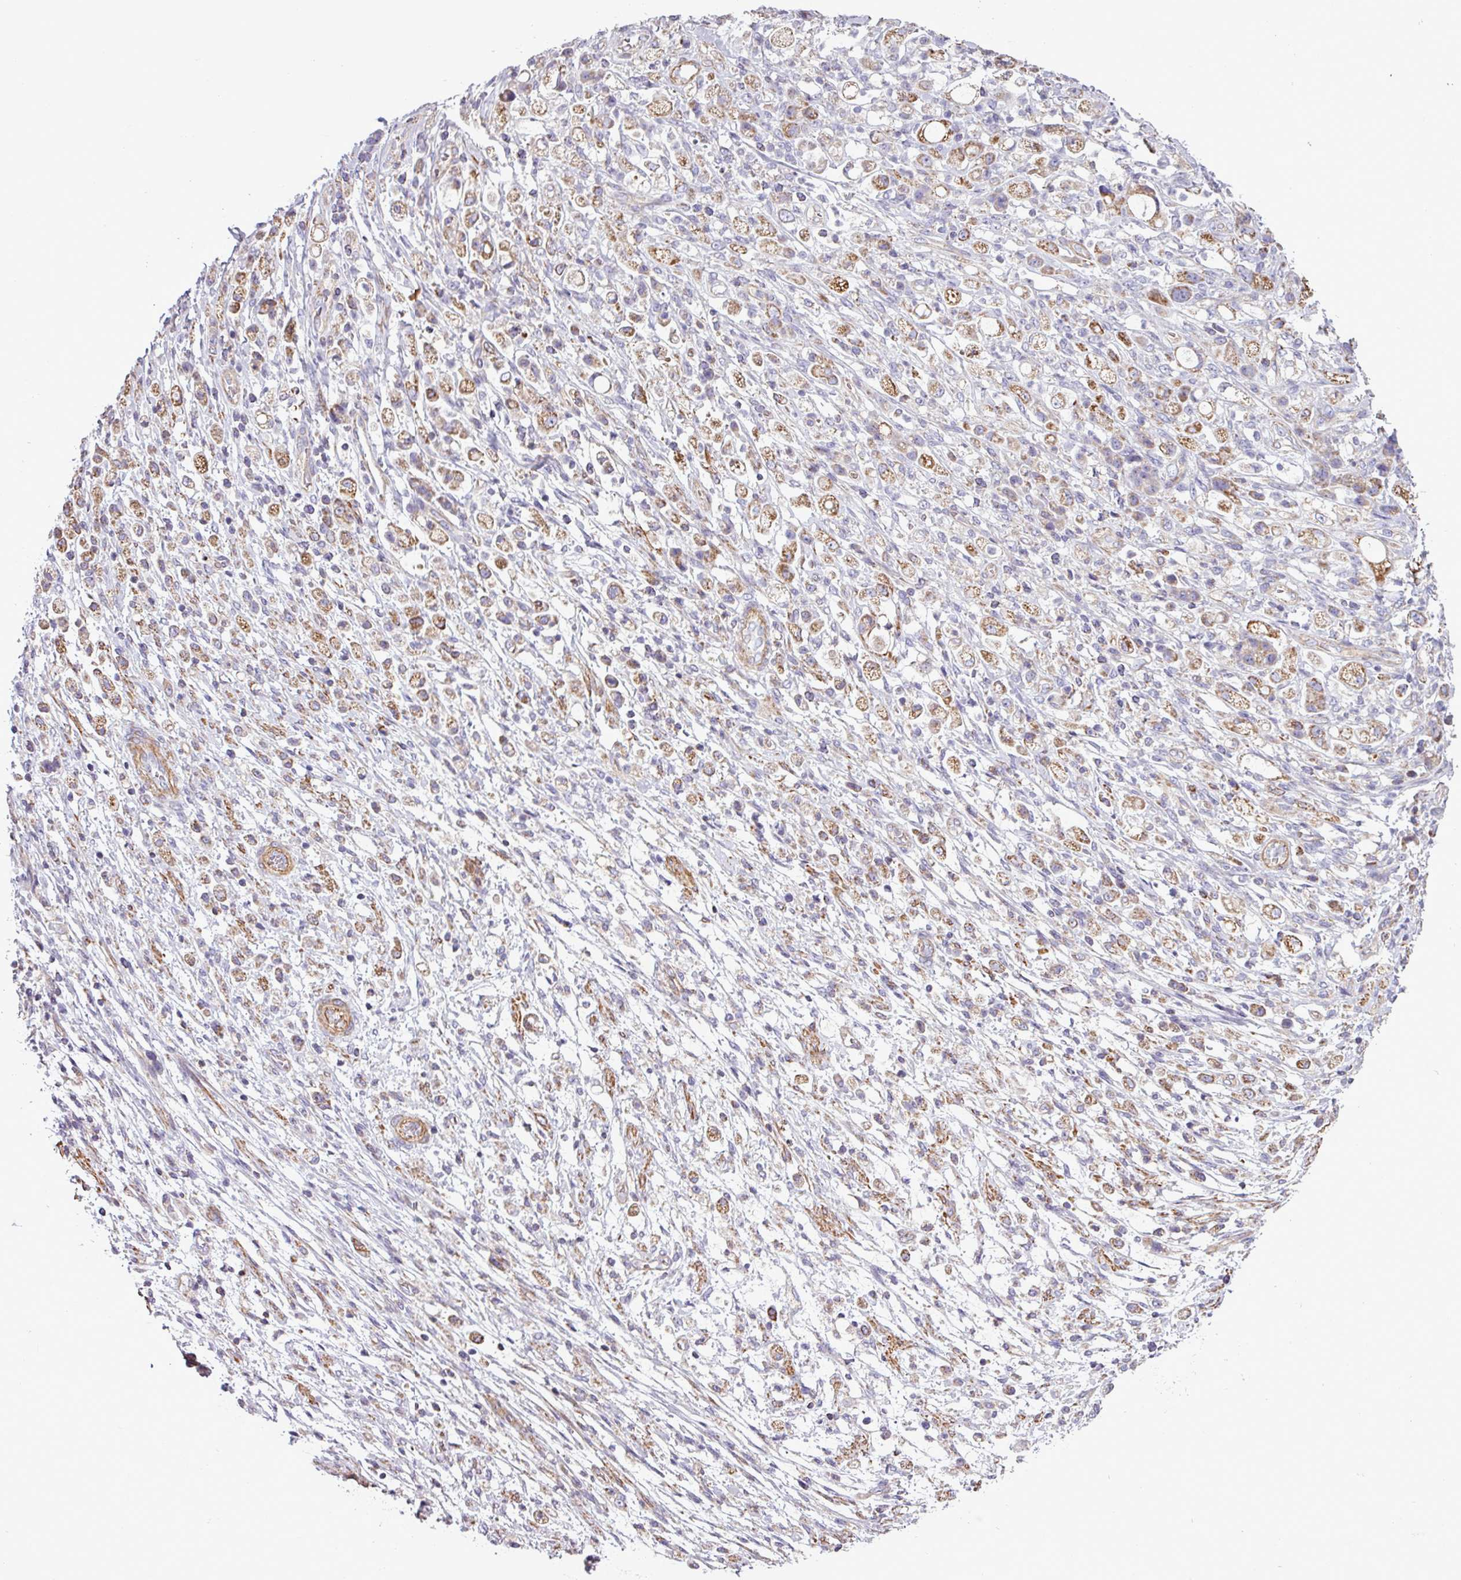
{"staining": {"intensity": "moderate", "quantity": ">75%", "location": "cytoplasmic/membranous"}, "tissue": "stomach cancer", "cell_type": "Tumor cells", "image_type": "cancer", "snomed": [{"axis": "morphology", "description": "Adenocarcinoma, NOS"}, {"axis": "topography", "description": "Stomach"}], "caption": "Human adenocarcinoma (stomach) stained with a protein marker exhibits moderate staining in tumor cells.", "gene": "BTN2A2", "patient": {"sex": "female", "age": 60}}